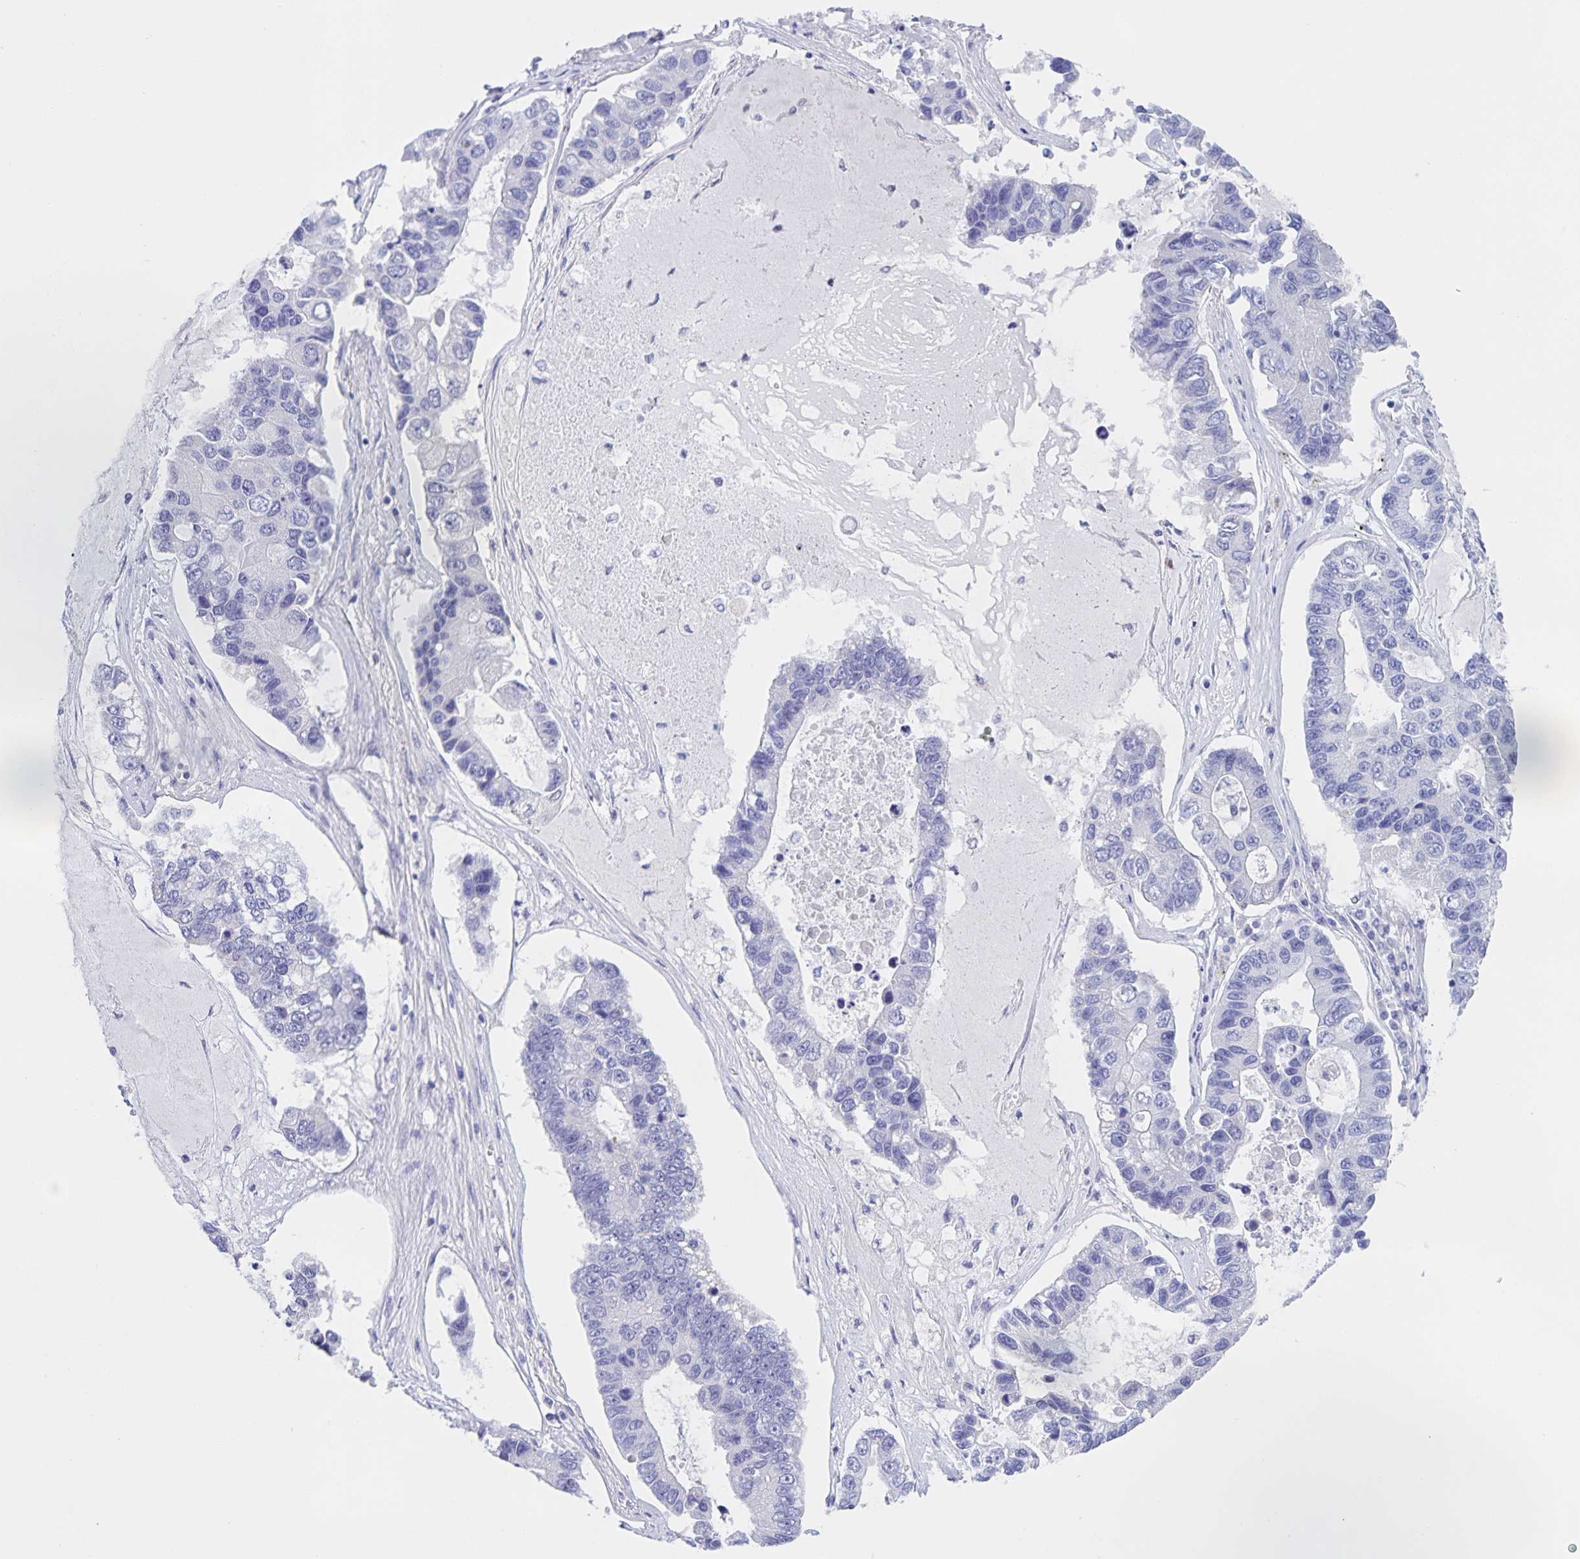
{"staining": {"intensity": "negative", "quantity": "none", "location": "none"}, "tissue": "lung cancer", "cell_type": "Tumor cells", "image_type": "cancer", "snomed": [{"axis": "morphology", "description": "Adenocarcinoma, NOS"}, {"axis": "topography", "description": "Bronchus"}, {"axis": "topography", "description": "Lung"}], "caption": "High magnification brightfield microscopy of lung adenocarcinoma stained with DAB (brown) and counterstained with hematoxylin (blue): tumor cells show no significant positivity. (DAB immunohistochemistry (IHC) visualized using brightfield microscopy, high magnification).", "gene": "CATSPER4", "patient": {"sex": "female", "age": 51}}